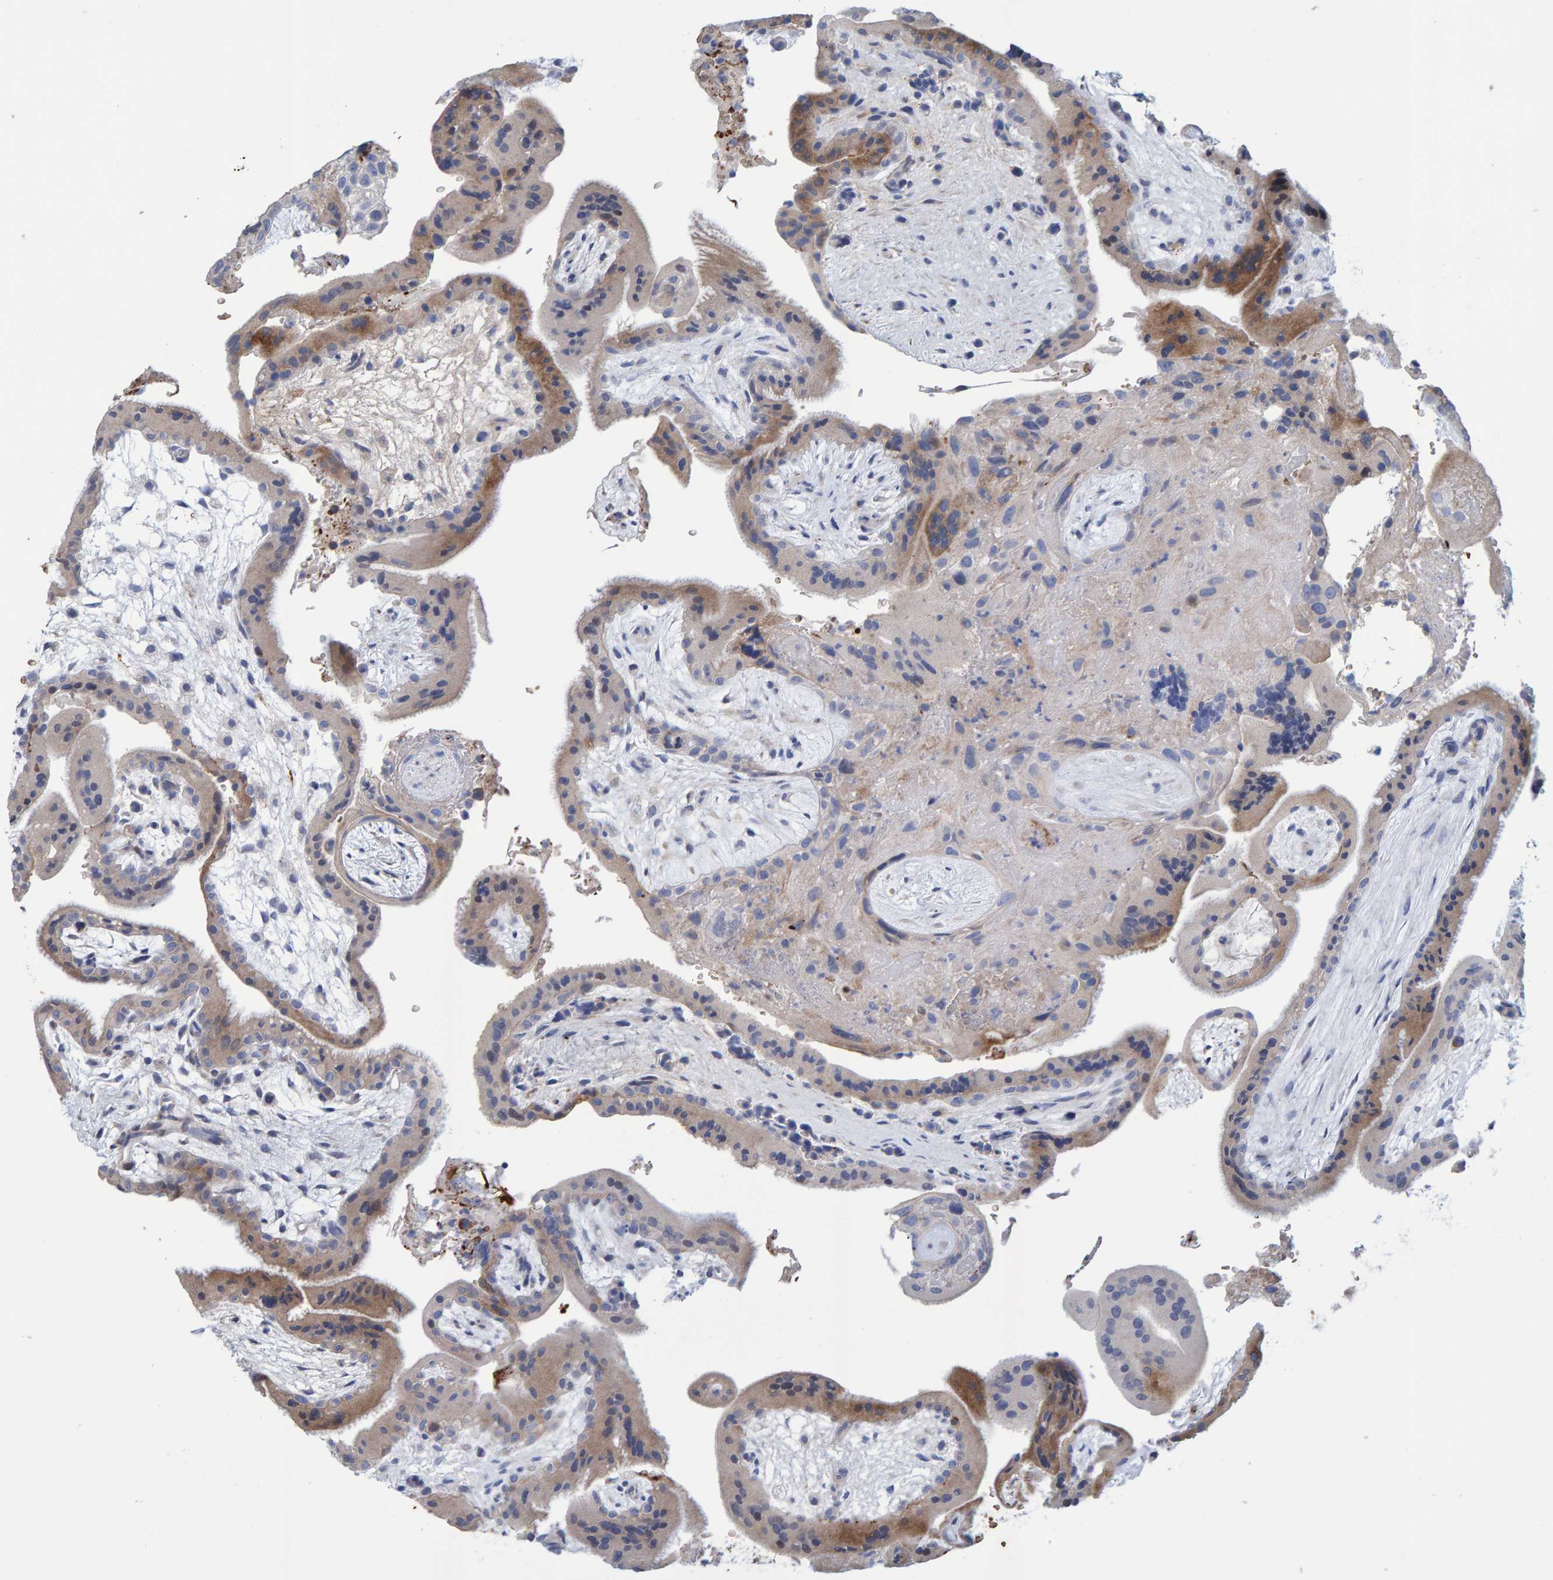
{"staining": {"intensity": "weak", "quantity": ">75%", "location": "cytoplasmic/membranous"}, "tissue": "placenta", "cell_type": "Decidual cells", "image_type": "normal", "snomed": [{"axis": "morphology", "description": "Normal tissue, NOS"}, {"axis": "topography", "description": "Placenta"}], "caption": "IHC (DAB (3,3'-diaminobenzidine)) staining of unremarkable placenta exhibits weak cytoplasmic/membranous protein expression in approximately >75% of decidual cells.", "gene": "VPS9D1", "patient": {"sex": "female", "age": 35}}